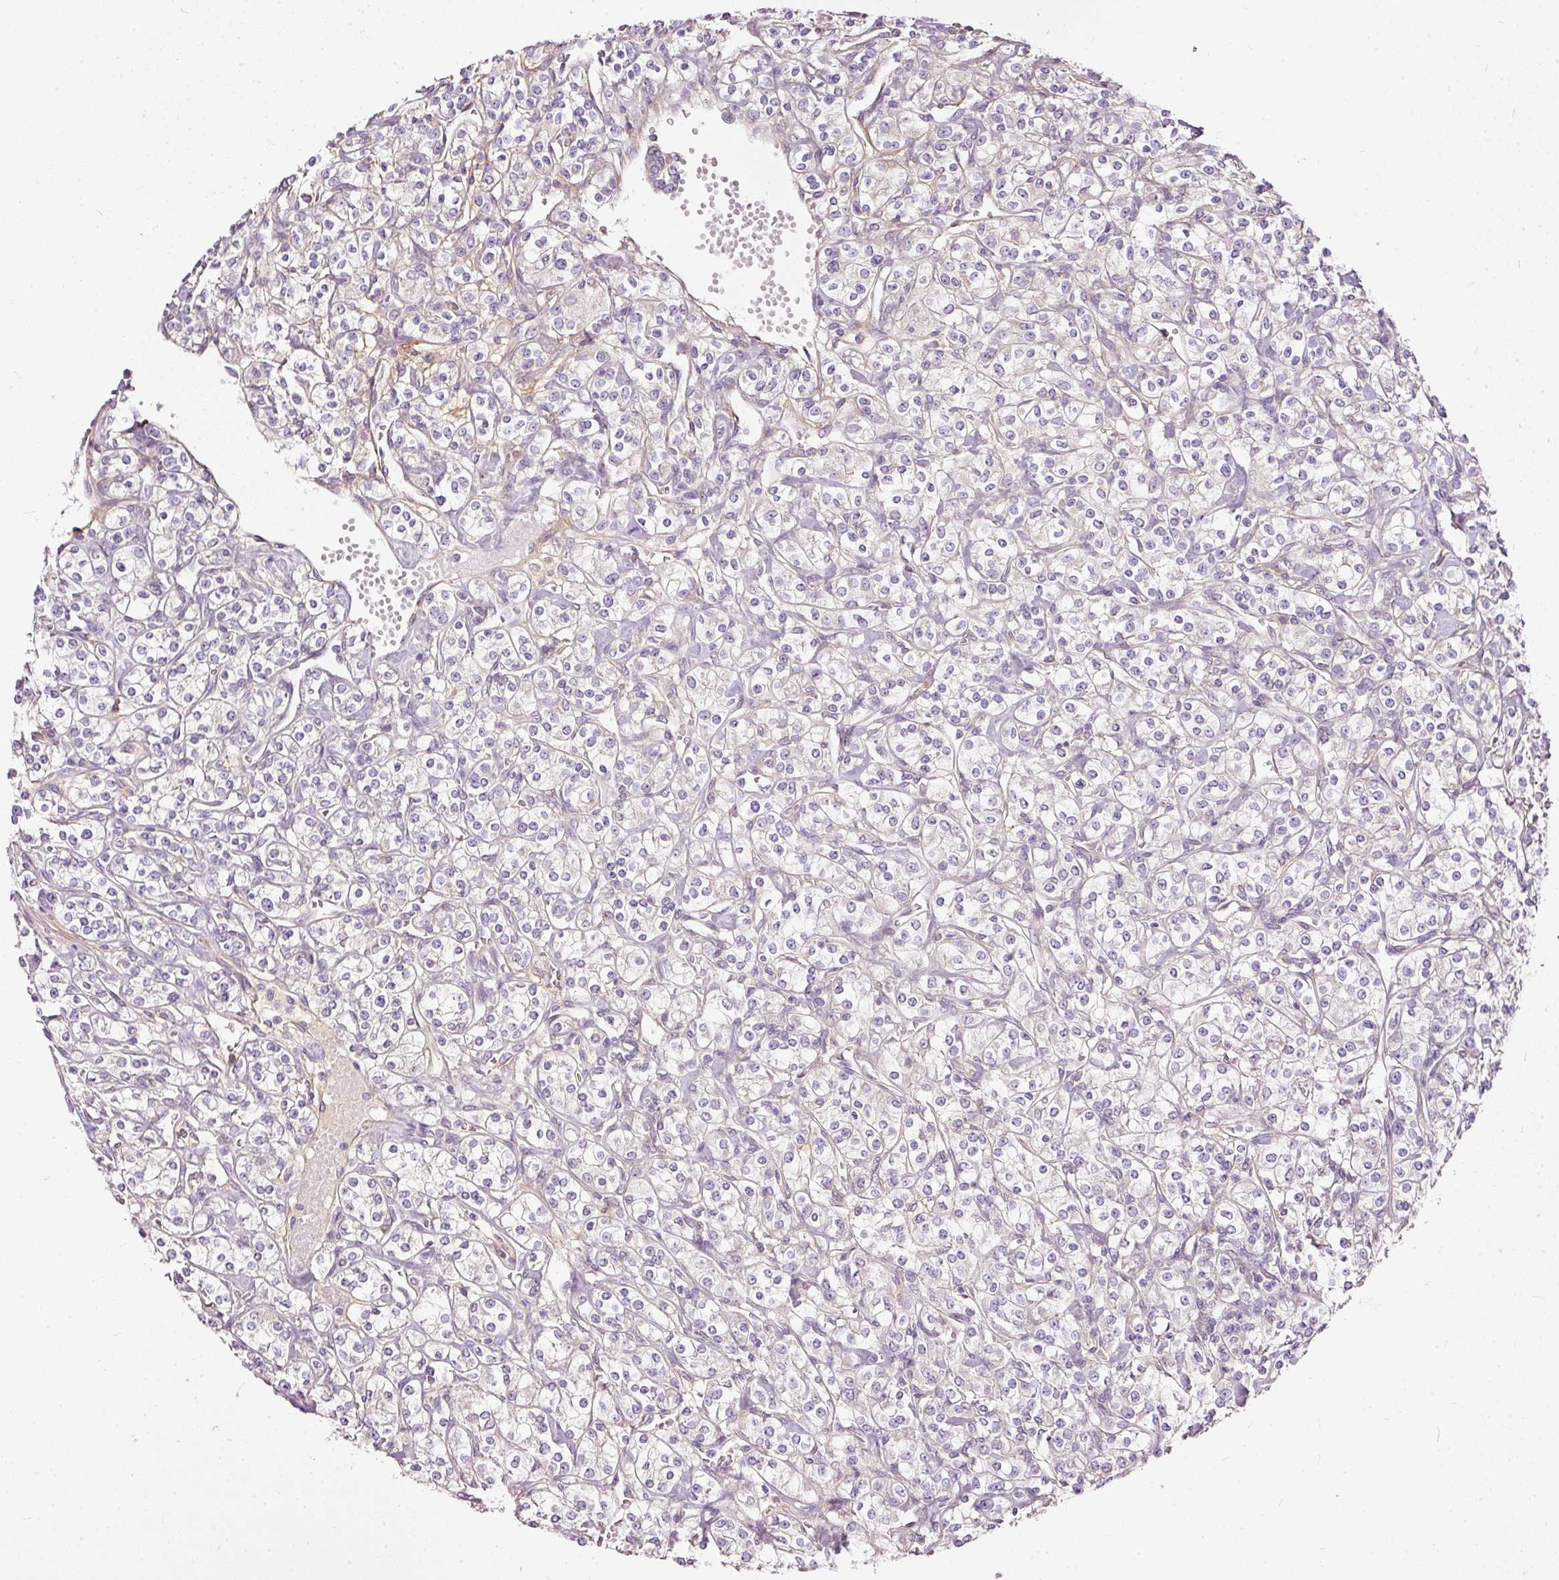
{"staining": {"intensity": "negative", "quantity": "none", "location": "none"}, "tissue": "renal cancer", "cell_type": "Tumor cells", "image_type": "cancer", "snomed": [{"axis": "morphology", "description": "Adenocarcinoma, NOS"}, {"axis": "topography", "description": "Kidney"}], "caption": "An image of renal adenocarcinoma stained for a protein shows no brown staining in tumor cells.", "gene": "PAQR9", "patient": {"sex": "male", "age": 77}}